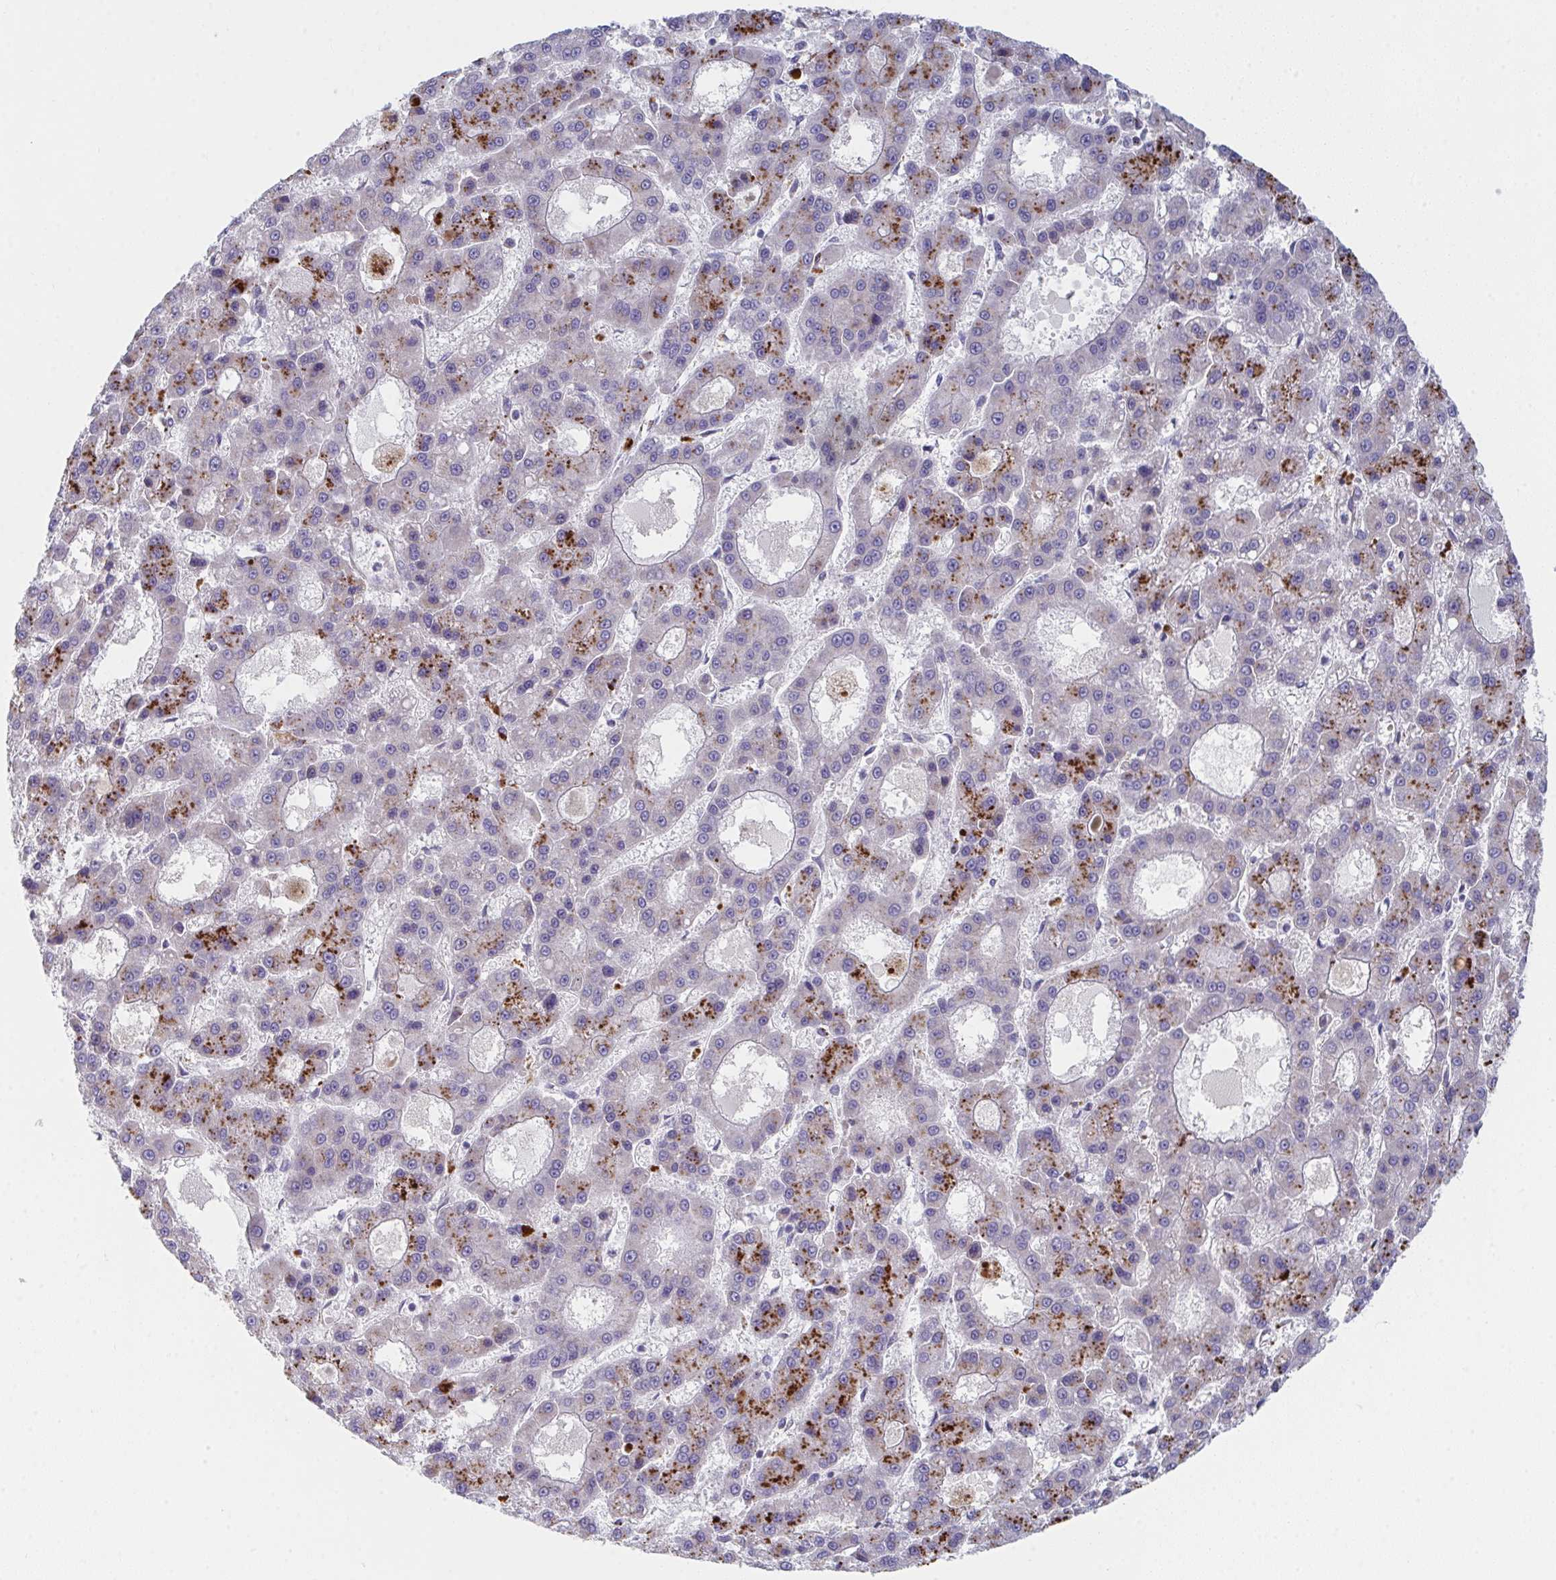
{"staining": {"intensity": "strong", "quantity": "25%-75%", "location": "cytoplasmic/membranous"}, "tissue": "liver cancer", "cell_type": "Tumor cells", "image_type": "cancer", "snomed": [{"axis": "morphology", "description": "Carcinoma, Hepatocellular, NOS"}, {"axis": "topography", "description": "Liver"}], "caption": "About 25%-75% of tumor cells in liver hepatocellular carcinoma display strong cytoplasmic/membranous protein expression as visualized by brown immunohistochemical staining.", "gene": "VWDE", "patient": {"sex": "male", "age": 70}}